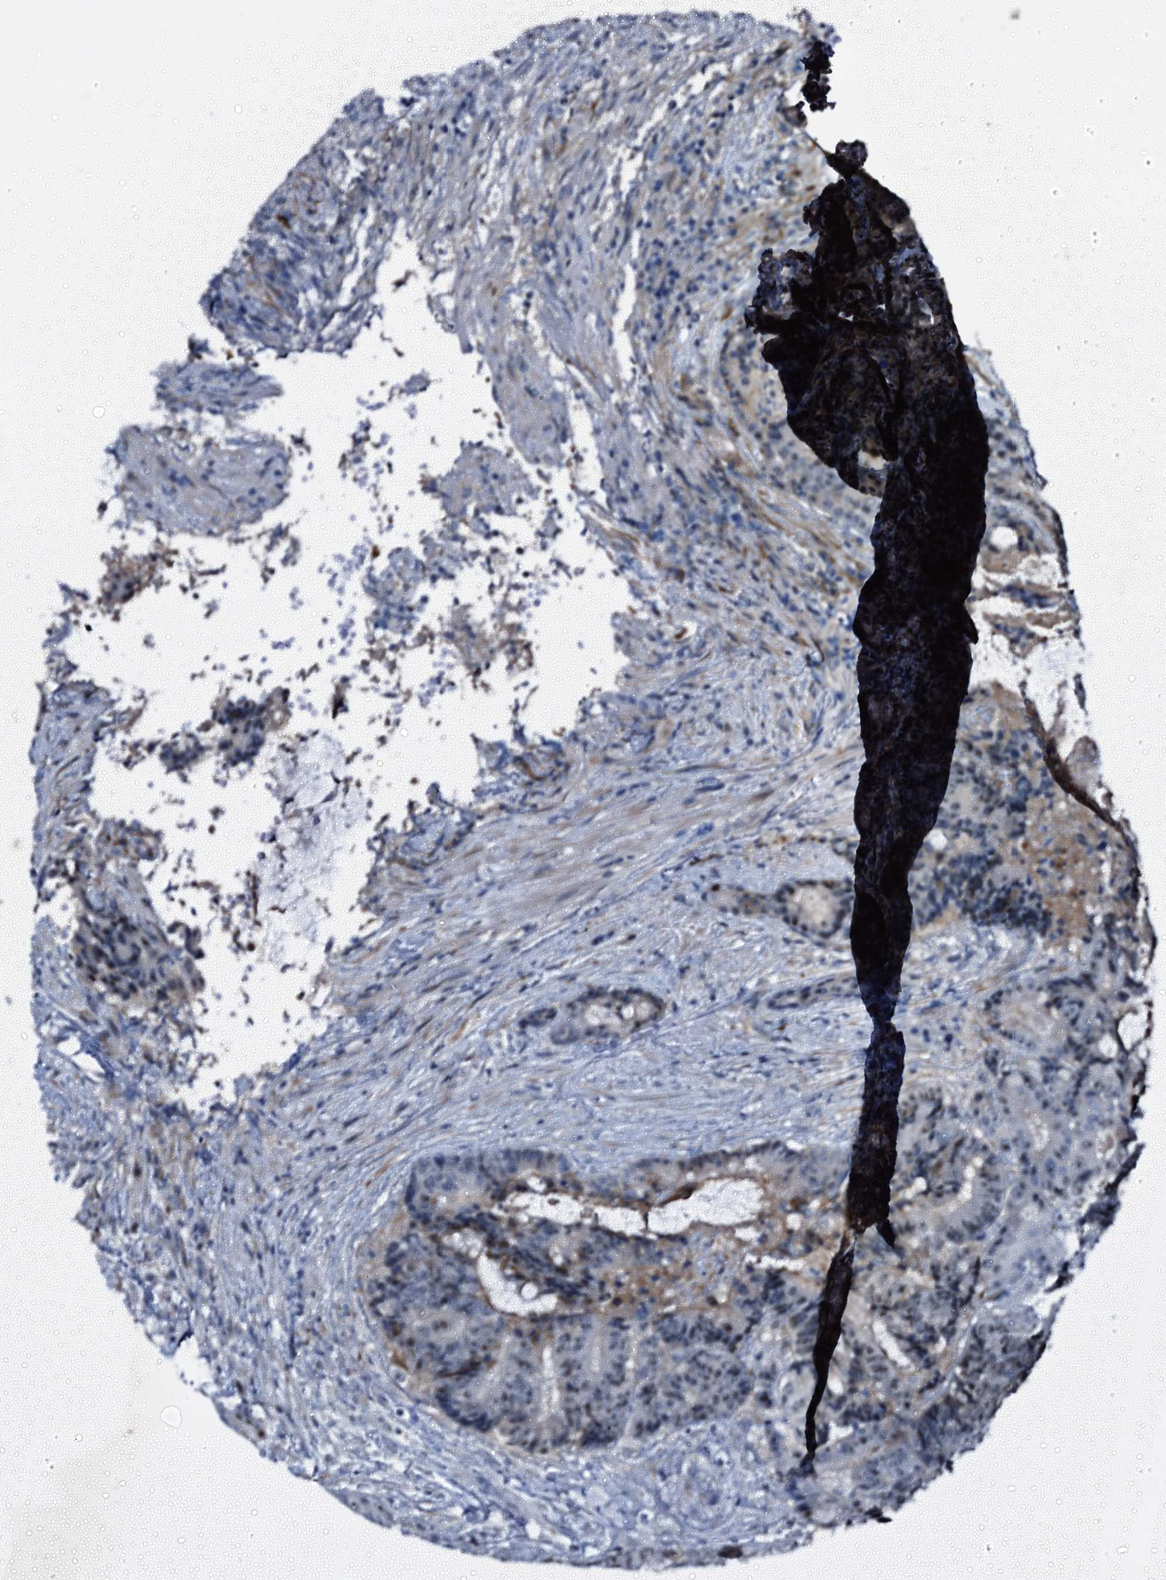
{"staining": {"intensity": "moderate", "quantity": ">75%", "location": "nuclear"}, "tissue": "colorectal cancer", "cell_type": "Tumor cells", "image_type": "cancer", "snomed": [{"axis": "morphology", "description": "Adenocarcinoma, NOS"}, {"axis": "topography", "description": "Rectum"}], "caption": "This is an image of immunohistochemistry staining of adenocarcinoma (colorectal), which shows moderate positivity in the nuclear of tumor cells.", "gene": "EMG1", "patient": {"sex": "male", "age": 69}}